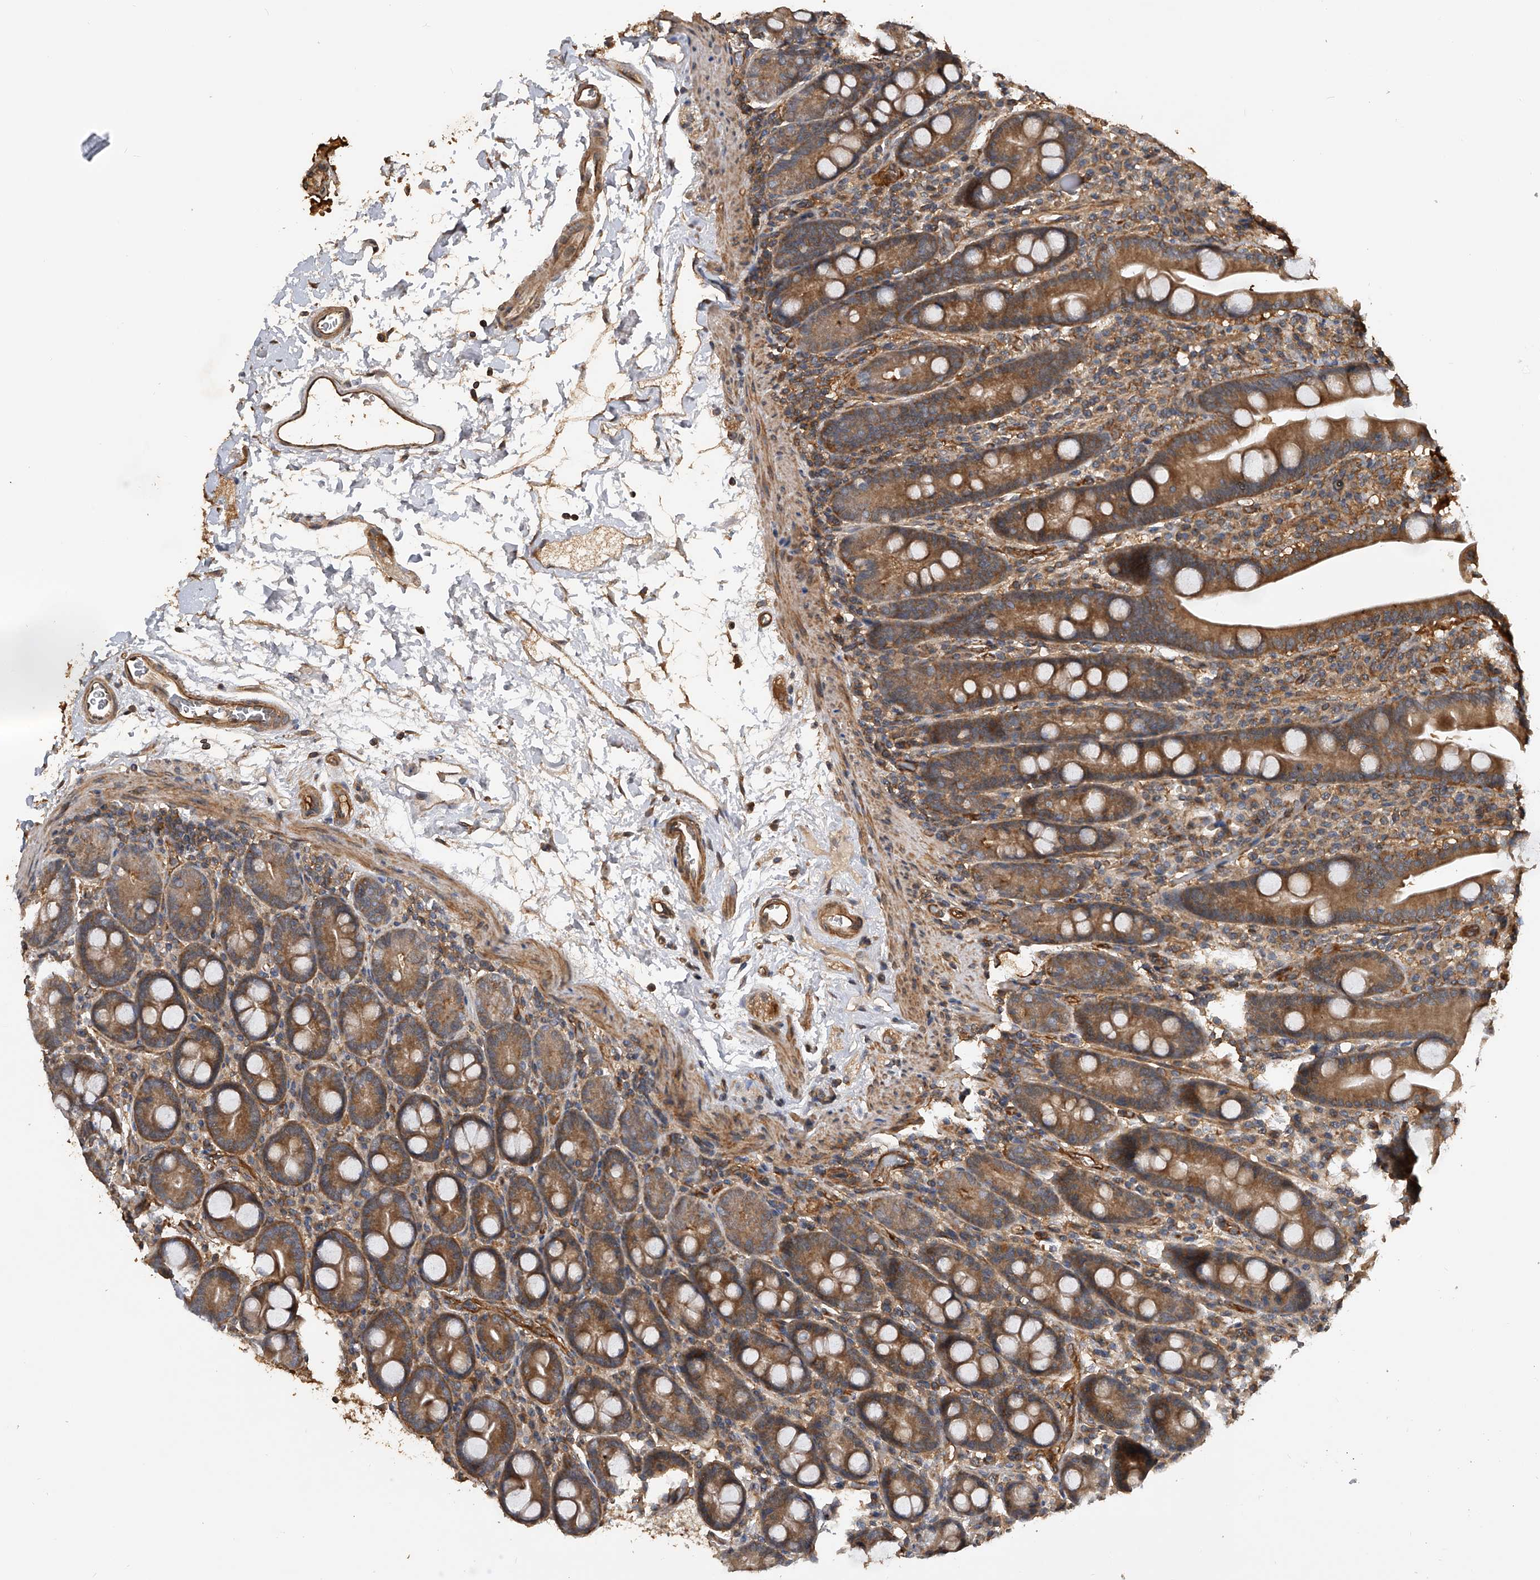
{"staining": {"intensity": "moderate", "quantity": ">75%", "location": "cytoplasmic/membranous"}, "tissue": "duodenum", "cell_type": "Glandular cells", "image_type": "normal", "snomed": [{"axis": "morphology", "description": "Normal tissue, NOS"}, {"axis": "topography", "description": "Duodenum"}], "caption": "High-magnification brightfield microscopy of benign duodenum stained with DAB (brown) and counterstained with hematoxylin (blue). glandular cells exhibit moderate cytoplasmic/membranous positivity is identified in approximately>75% of cells. The protein is shown in brown color, while the nuclei are stained blue.", "gene": "PTPRA", "patient": {"sex": "male", "age": 35}}